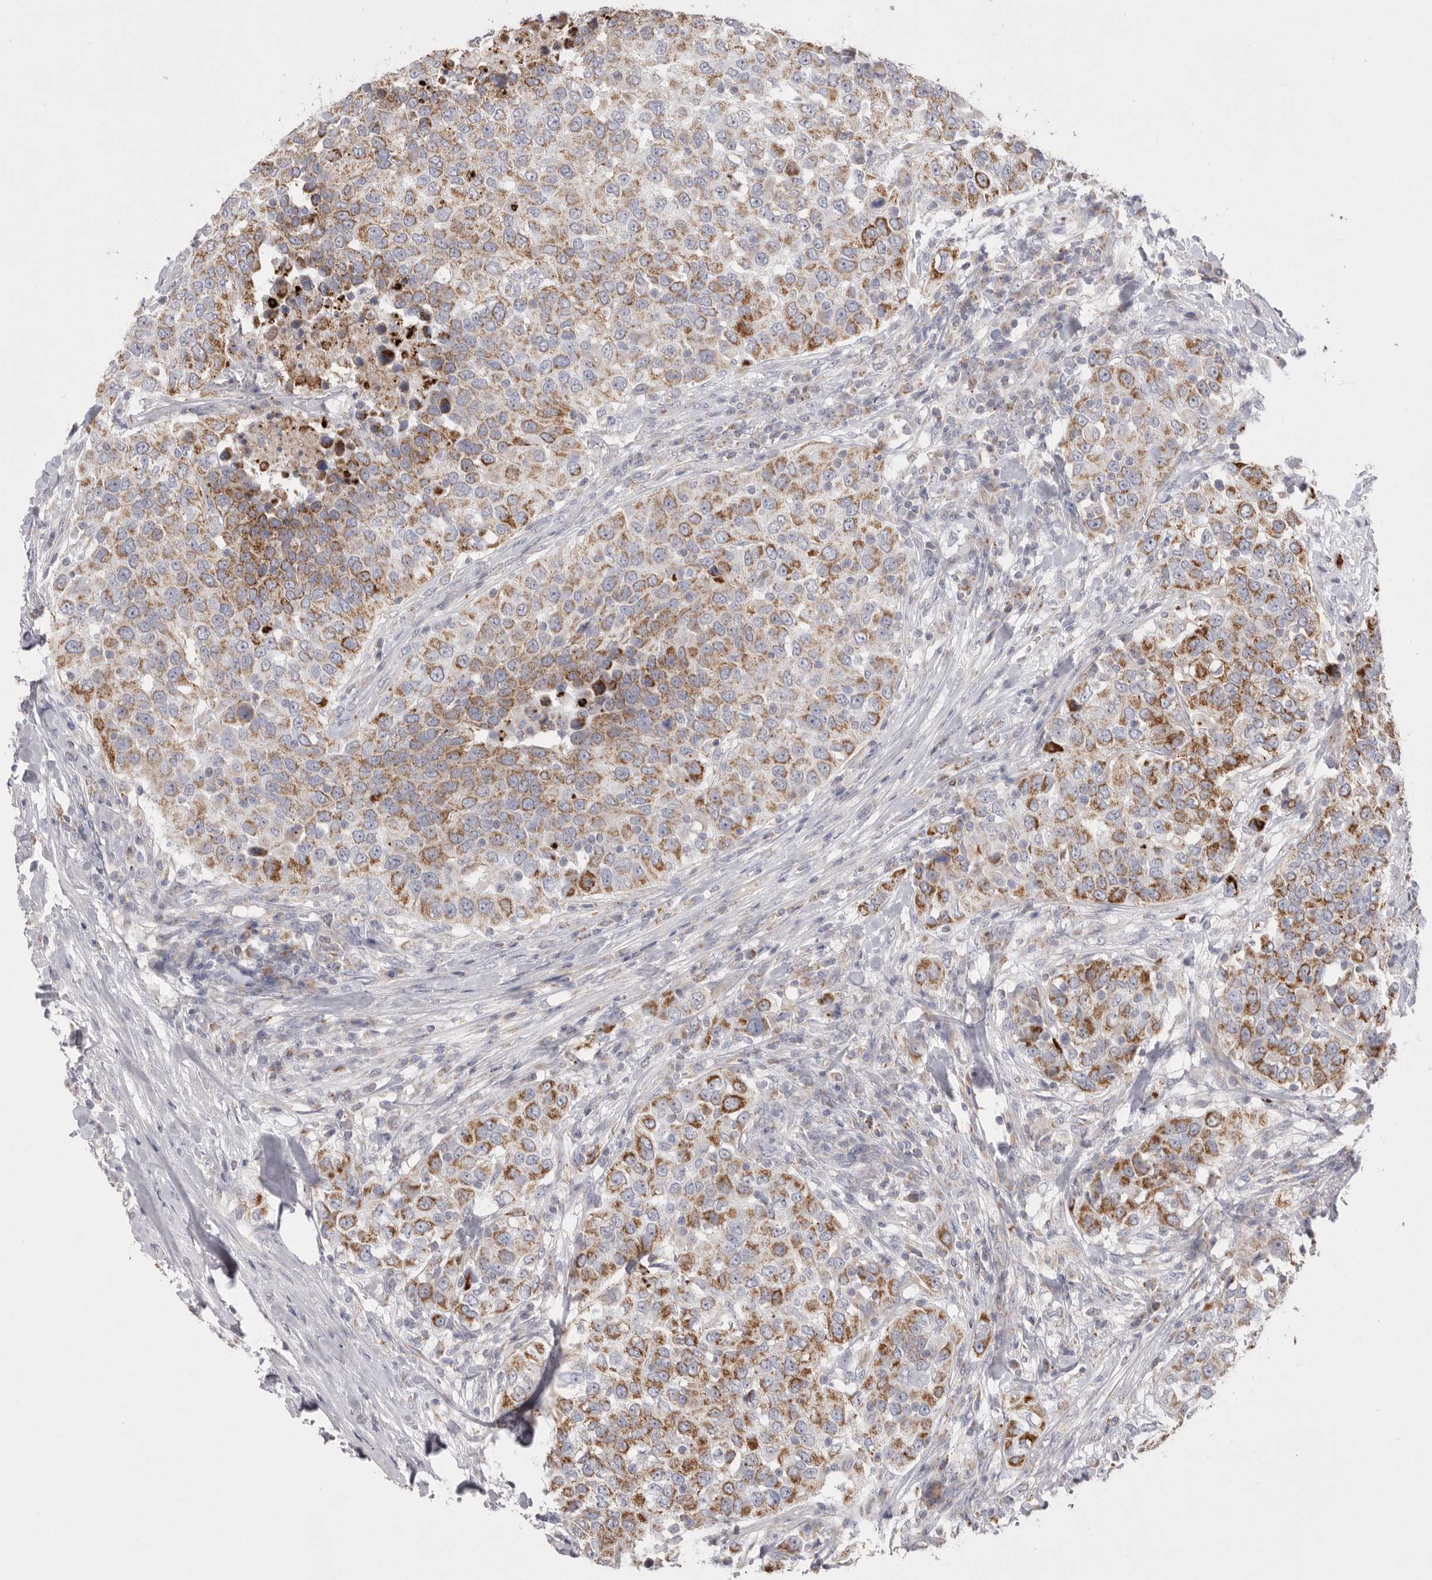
{"staining": {"intensity": "moderate", "quantity": "25%-75%", "location": "cytoplasmic/membranous"}, "tissue": "urothelial cancer", "cell_type": "Tumor cells", "image_type": "cancer", "snomed": [{"axis": "morphology", "description": "Urothelial carcinoma, High grade"}, {"axis": "topography", "description": "Urinary bladder"}], "caption": "Immunohistochemical staining of urothelial cancer reveals moderate cytoplasmic/membranous protein staining in approximately 25%-75% of tumor cells.", "gene": "VDAC3", "patient": {"sex": "female", "age": 80}}